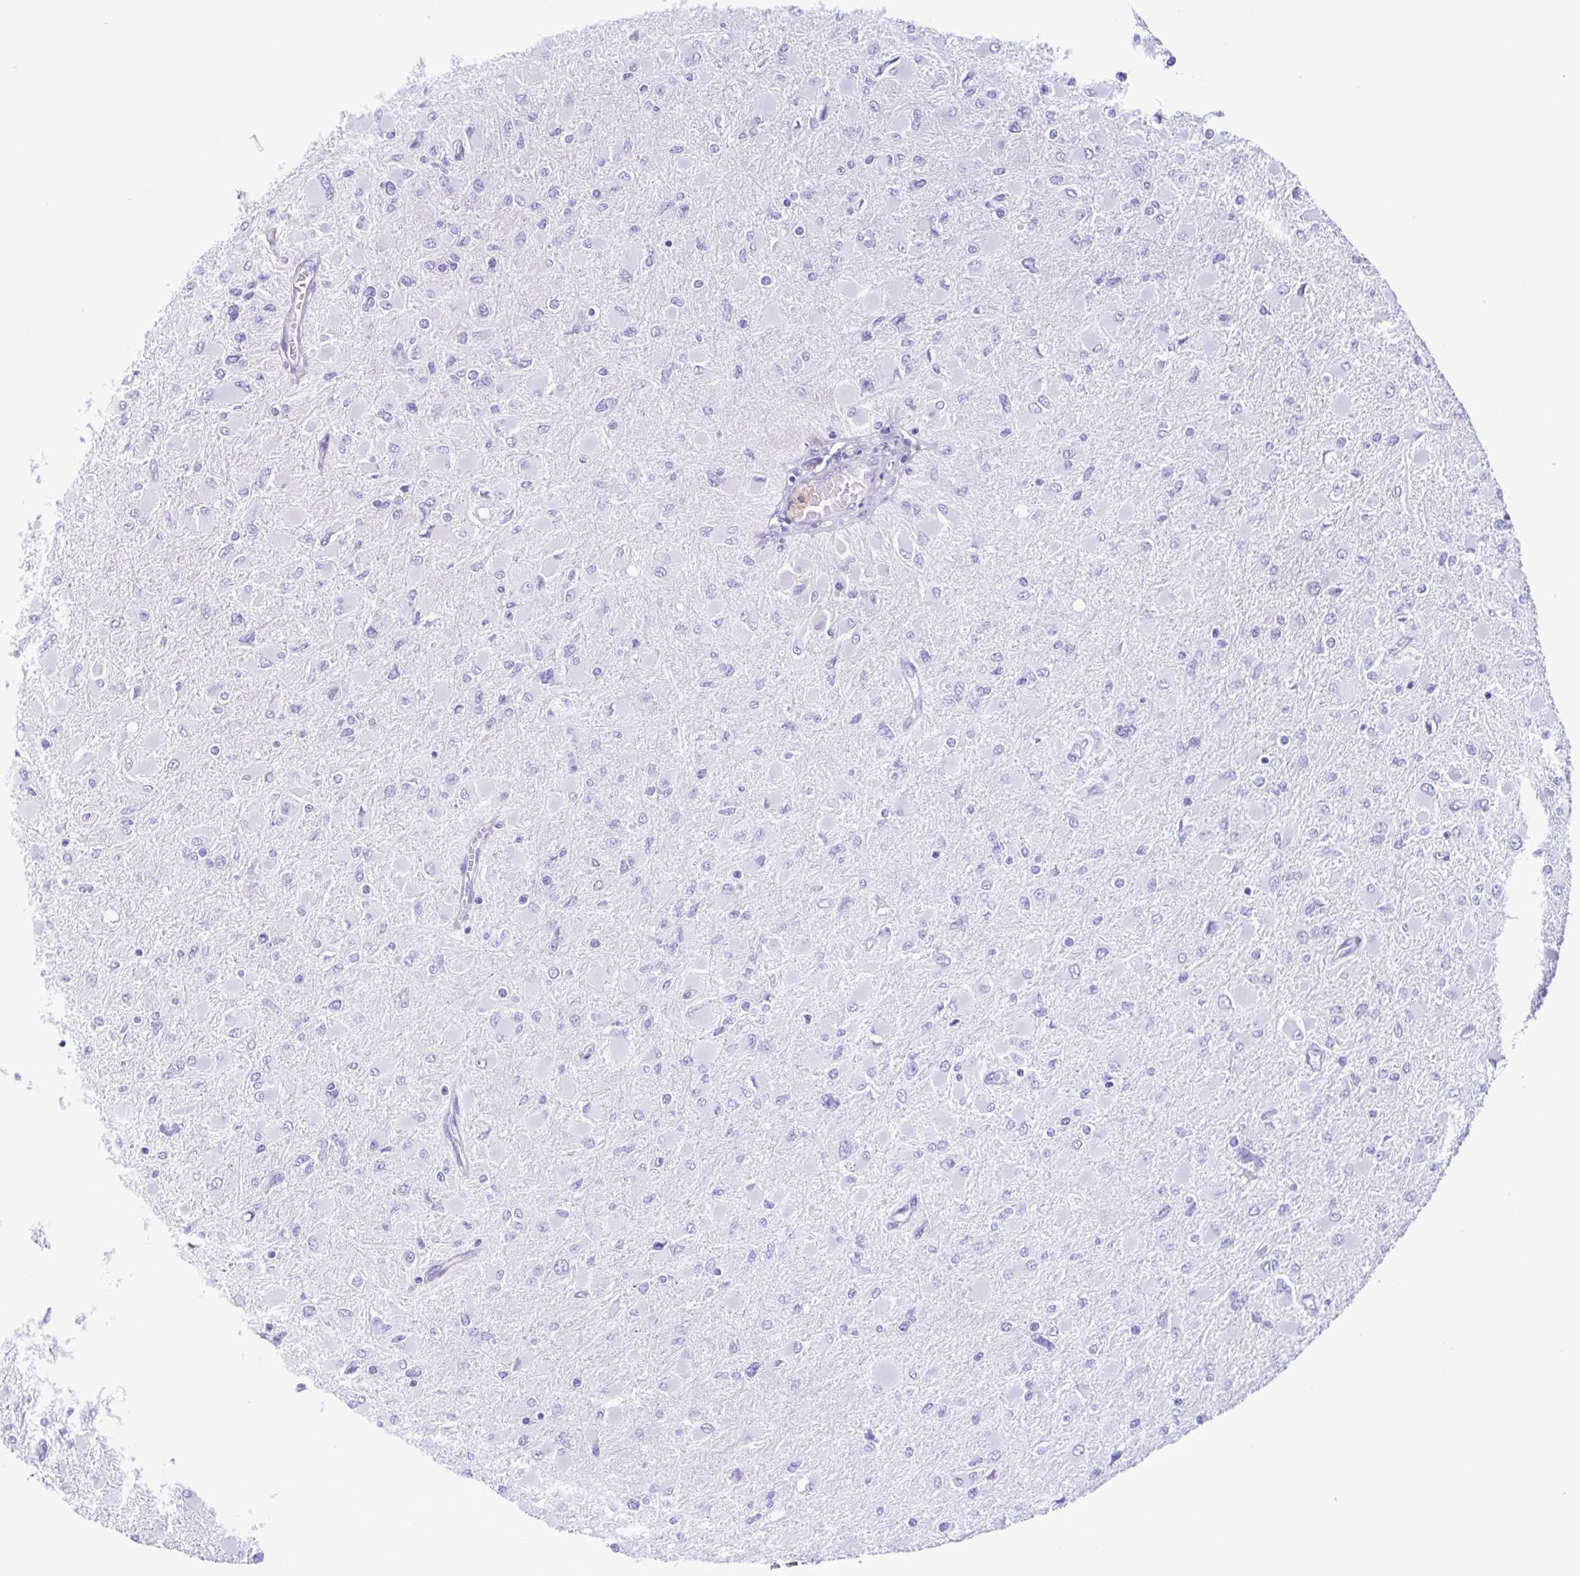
{"staining": {"intensity": "negative", "quantity": "none", "location": "none"}, "tissue": "glioma", "cell_type": "Tumor cells", "image_type": "cancer", "snomed": [{"axis": "morphology", "description": "Glioma, malignant, High grade"}, {"axis": "topography", "description": "Cerebral cortex"}], "caption": "Image shows no protein staining in tumor cells of glioma tissue.", "gene": "CYP11B1", "patient": {"sex": "female", "age": 36}}